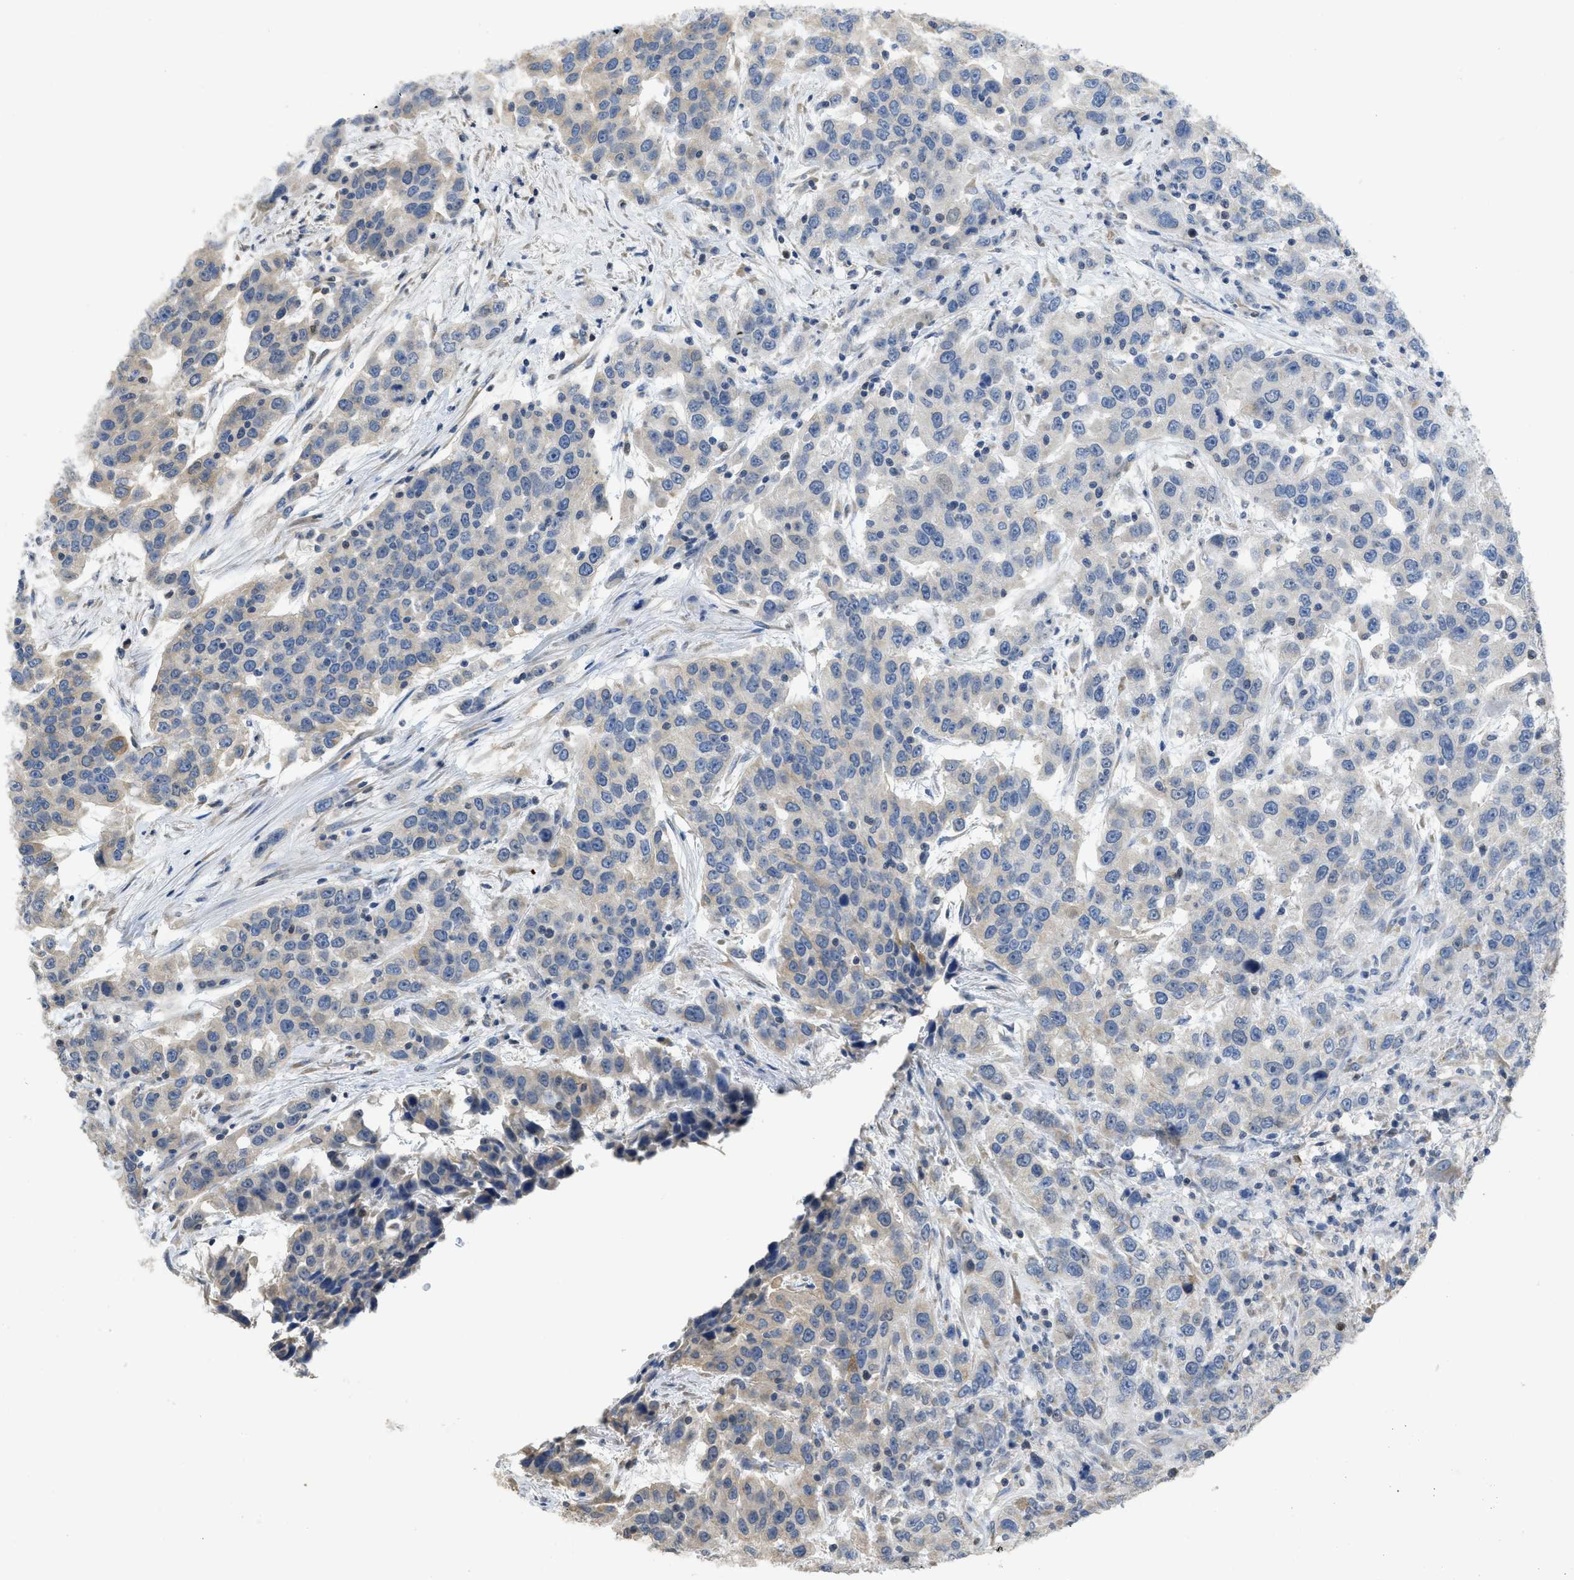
{"staining": {"intensity": "weak", "quantity": "<25%", "location": "cytoplasmic/membranous"}, "tissue": "urothelial cancer", "cell_type": "Tumor cells", "image_type": "cancer", "snomed": [{"axis": "morphology", "description": "Urothelial carcinoma, High grade"}, {"axis": "topography", "description": "Urinary bladder"}], "caption": "An image of high-grade urothelial carcinoma stained for a protein exhibits no brown staining in tumor cells. The staining is performed using DAB brown chromogen with nuclei counter-stained in using hematoxylin.", "gene": "SFXN2", "patient": {"sex": "female", "age": 80}}